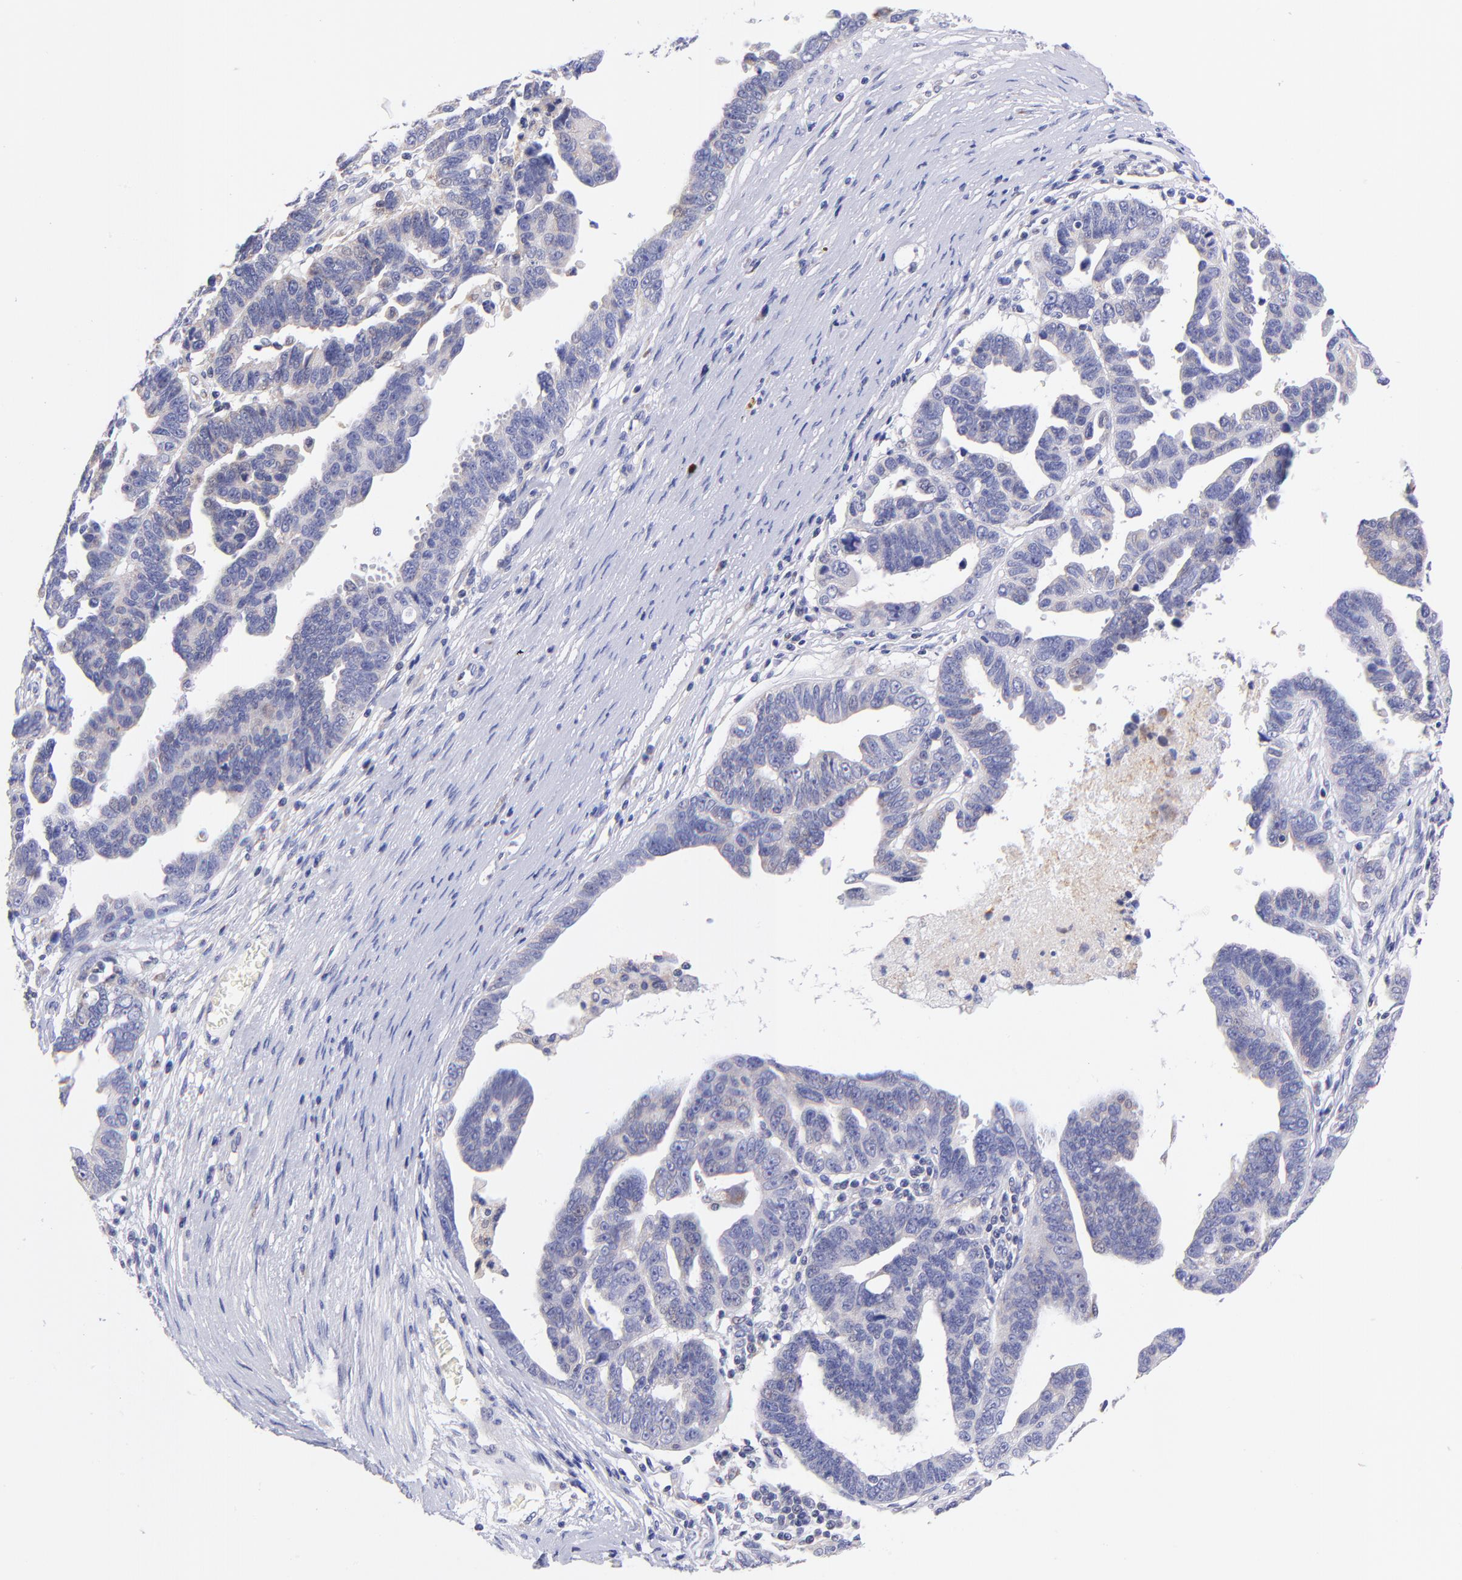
{"staining": {"intensity": "weak", "quantity": "25%-75%", "location": "cytoplasmic/membranous"}, "tissue": "ovarian cancer", "cell_type": "Tumor cells", "image_type": "cancer", "snomed": [{"axis": "morphology", "description": "Carcinoma, endometroid"}, {"axis": "morphology", "description": "Cystadenocarcinoma, serous, NOS"}, {"axis": "topography", "description": "Ovary"}], "caption": "Protein analysis of ovarian serous cystadenocarcinoma tissue displays weak cytoplasmic/membranous positivity in about 25%-75% of tumor cells.", "gene": "NDUFB7", "patient": {"sex": "female", "age": 45}}